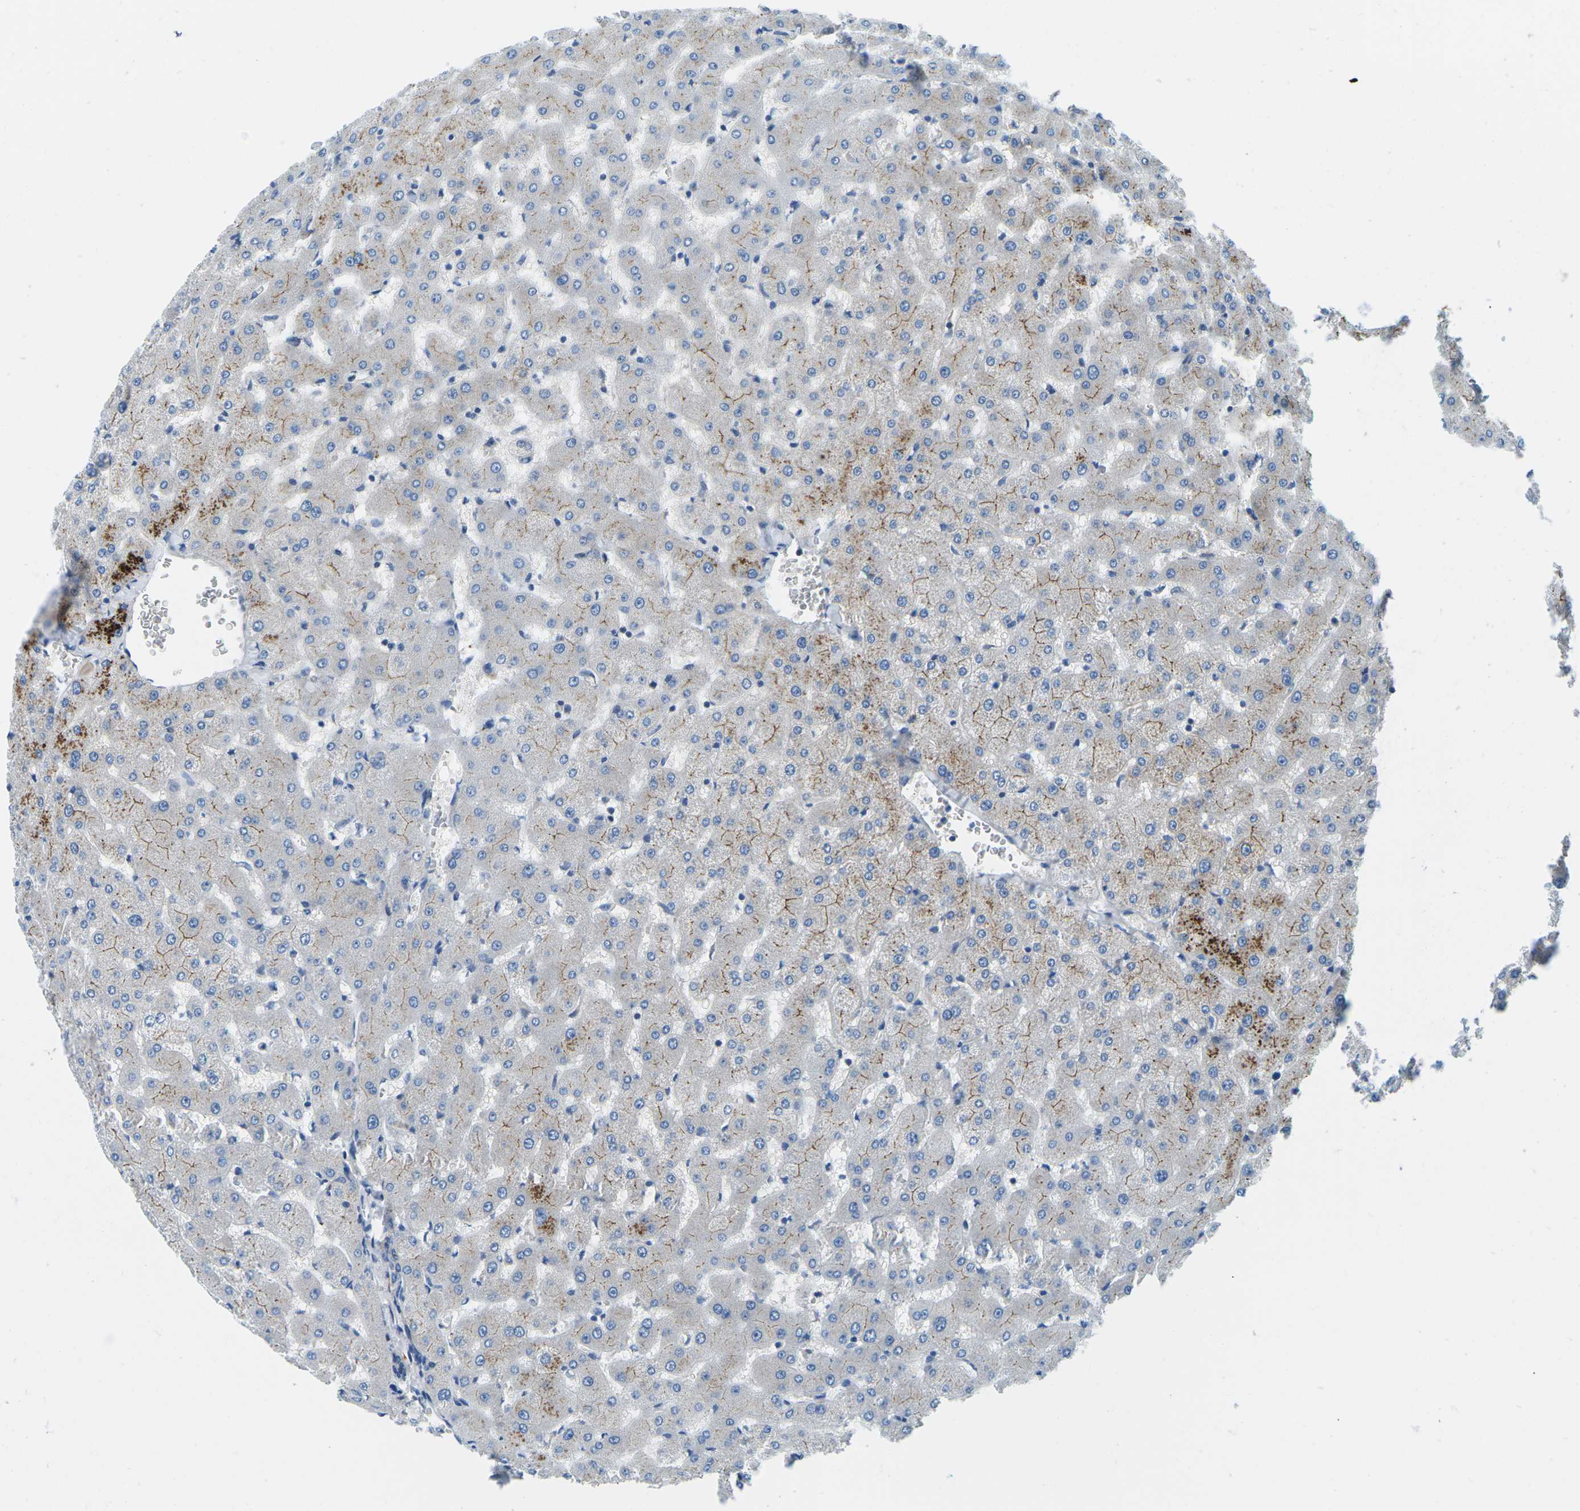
{"staining": {"intensity": "negative", "quantity": "none", "location": "none"}, "tissue": "liver", "cell_type": "Cholangiocytes", "image_type": "normal", "snomed": [{"axis": "morphology", "description": "Normal tissue, NOS"}, {"axis": "topography", "description": "Liver"}], "caption": "Histopathology image shows no protein positivity in cholangiocytes of normal liver. (Immunohistochemistry, brightfield microscopy, high magnification).", "gene": "CFB", "patient": {"sex": "female", "age": 63}}